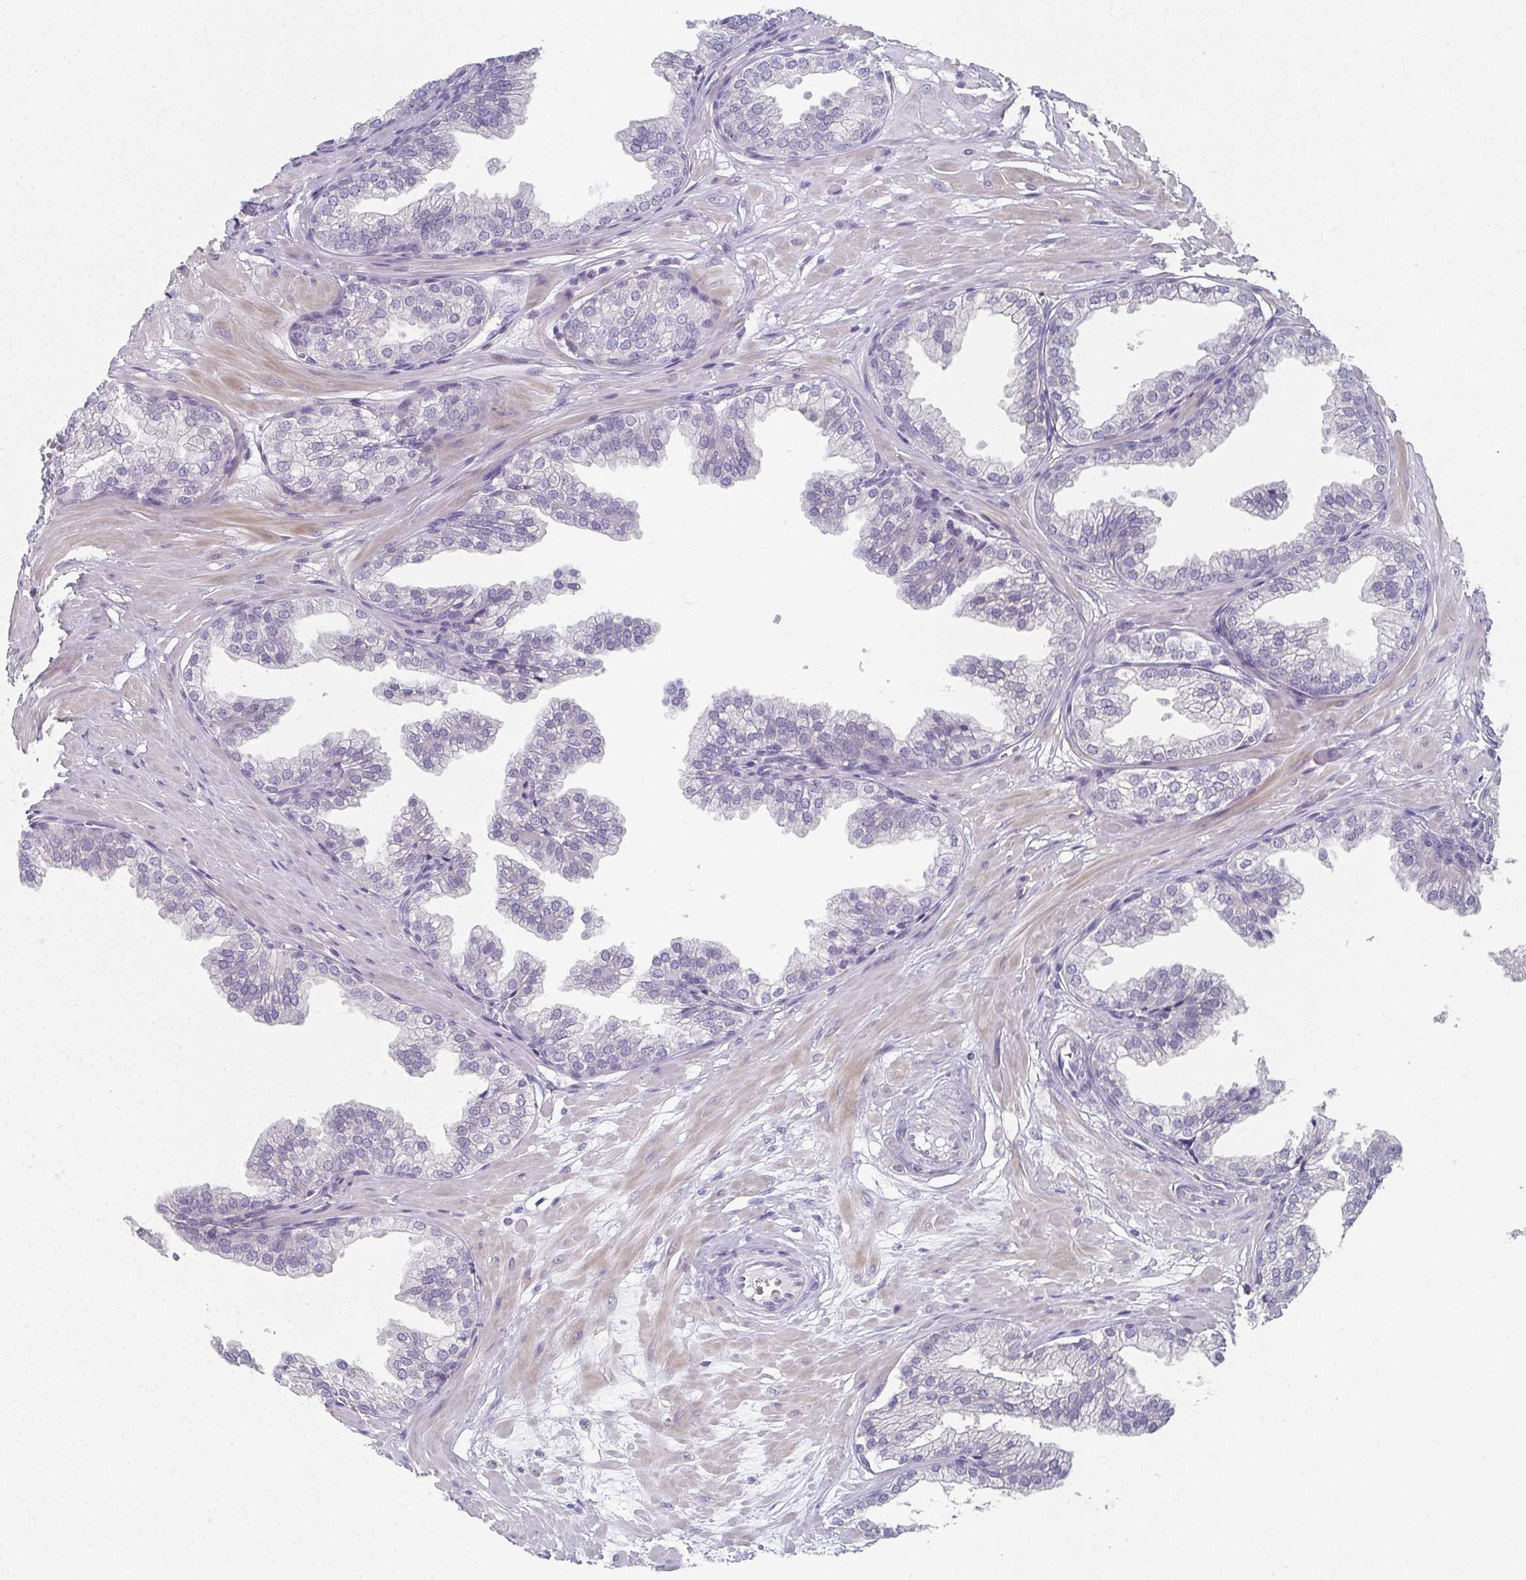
{"staining": {"intensity": "negative", "quantity": "none", "location": "none"}, "tissue": "prostate", "cell_type": "Glandular cells", "image_type": "normal", "snomed": [{"axis": "morphology", "description": "Normal tissue, NOS"}, {"axis": "topography", "description": "Prostate"}, {"axis": "topography", "description": "Peripheral nerve tissue"}], "caption": "Immunohistochemistry (IHC) photomicrograph of unremarkable prostate: human prostate stained with DAB shows no significant protein positivity in glandular cells. Nuclei are stained in blue.", "gene": "CAMKV", "patient": {"sex": "male", "age": 55}}